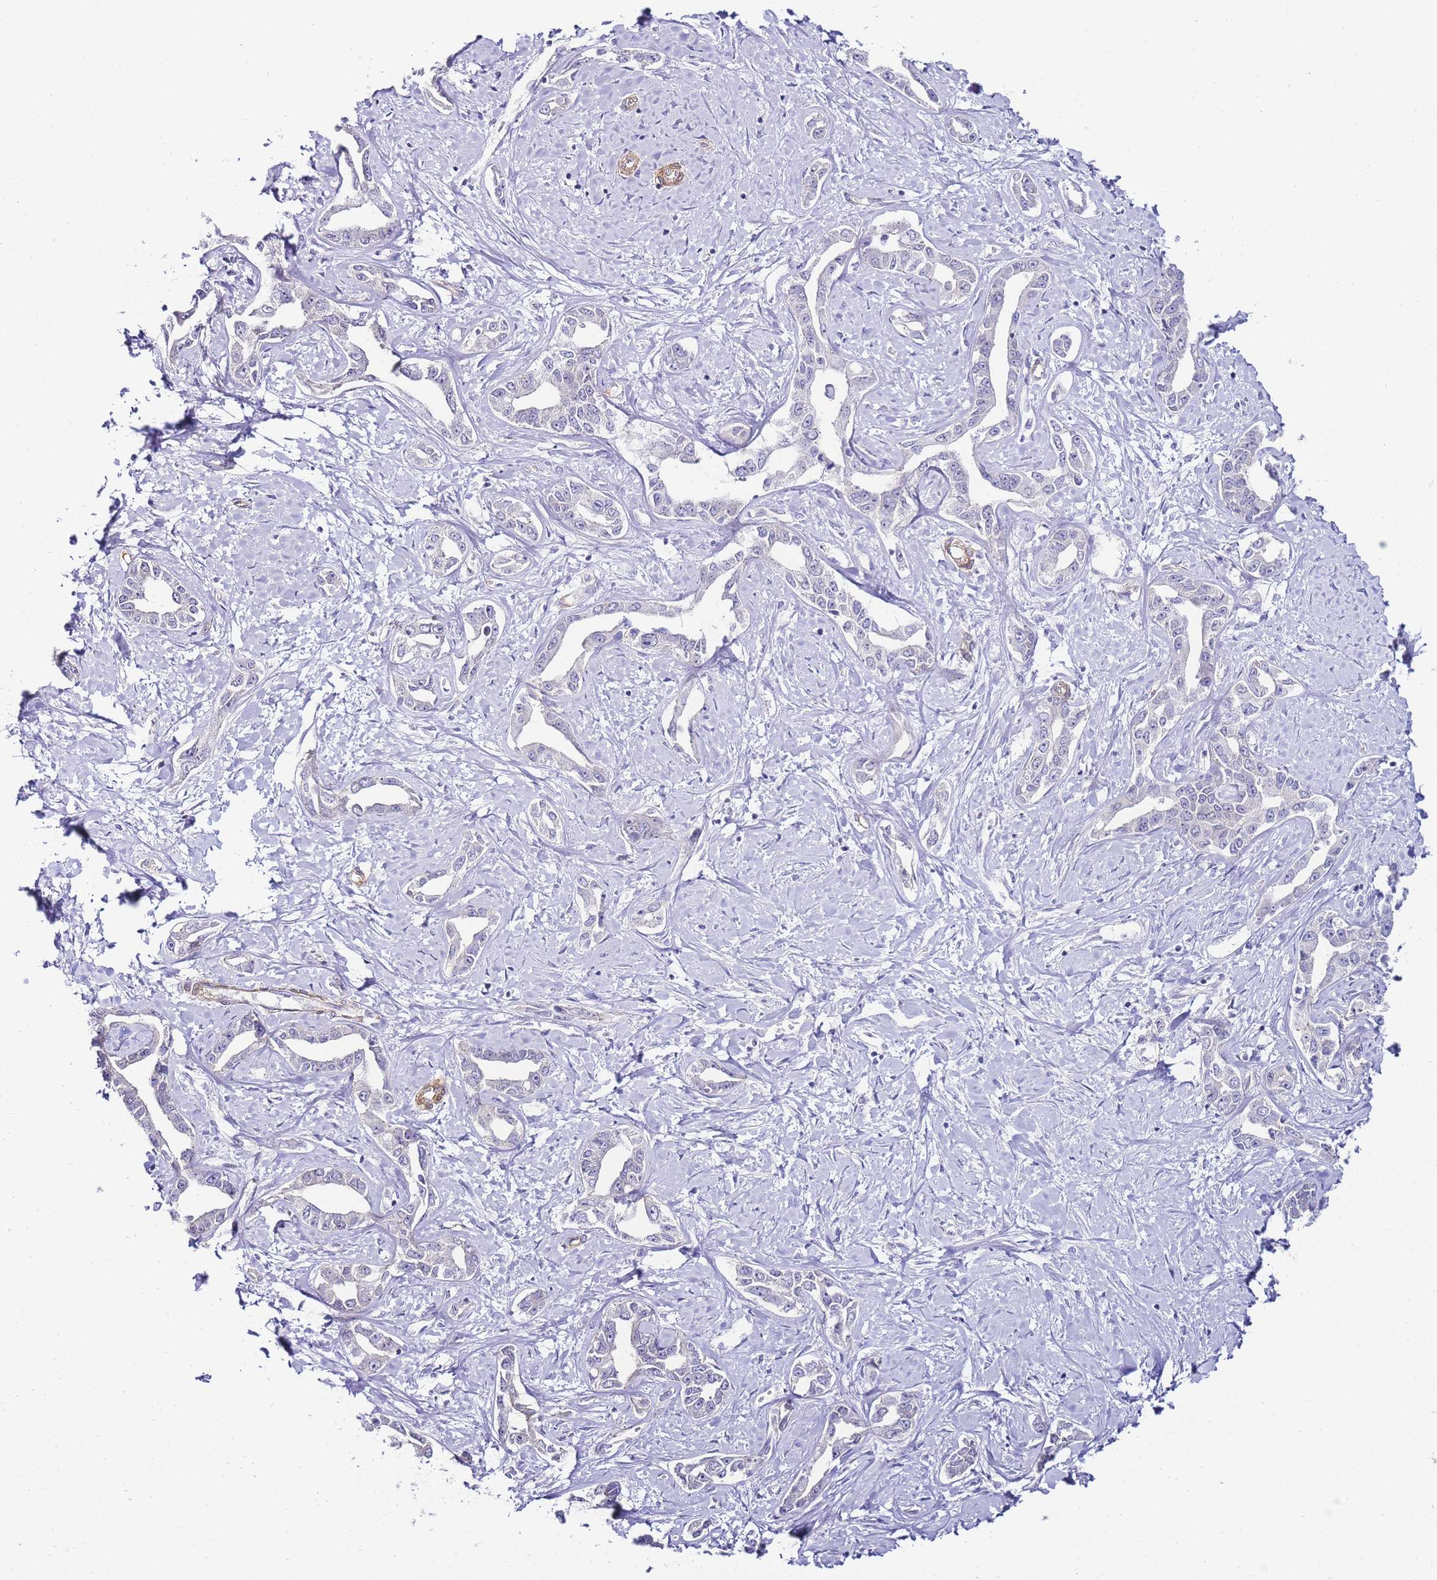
{"staining": {"intensity": "negative", "quantity": "none", "location": "none"}, "tissue": "liver cancer", "cell_type": "Tumor cells", "image_type": "cancer", "snomed": [{"axis": "morphology", "description": "Cholangiocarcinoma"}, {"axis": "topography", "description": "Liver"}], "caption": "Tumor cells are negative for protein expression in human liver cancer (cholangiocarcinoma).", "gene": "PDCD7", "patient": {"sex": "male", "age": 59}}